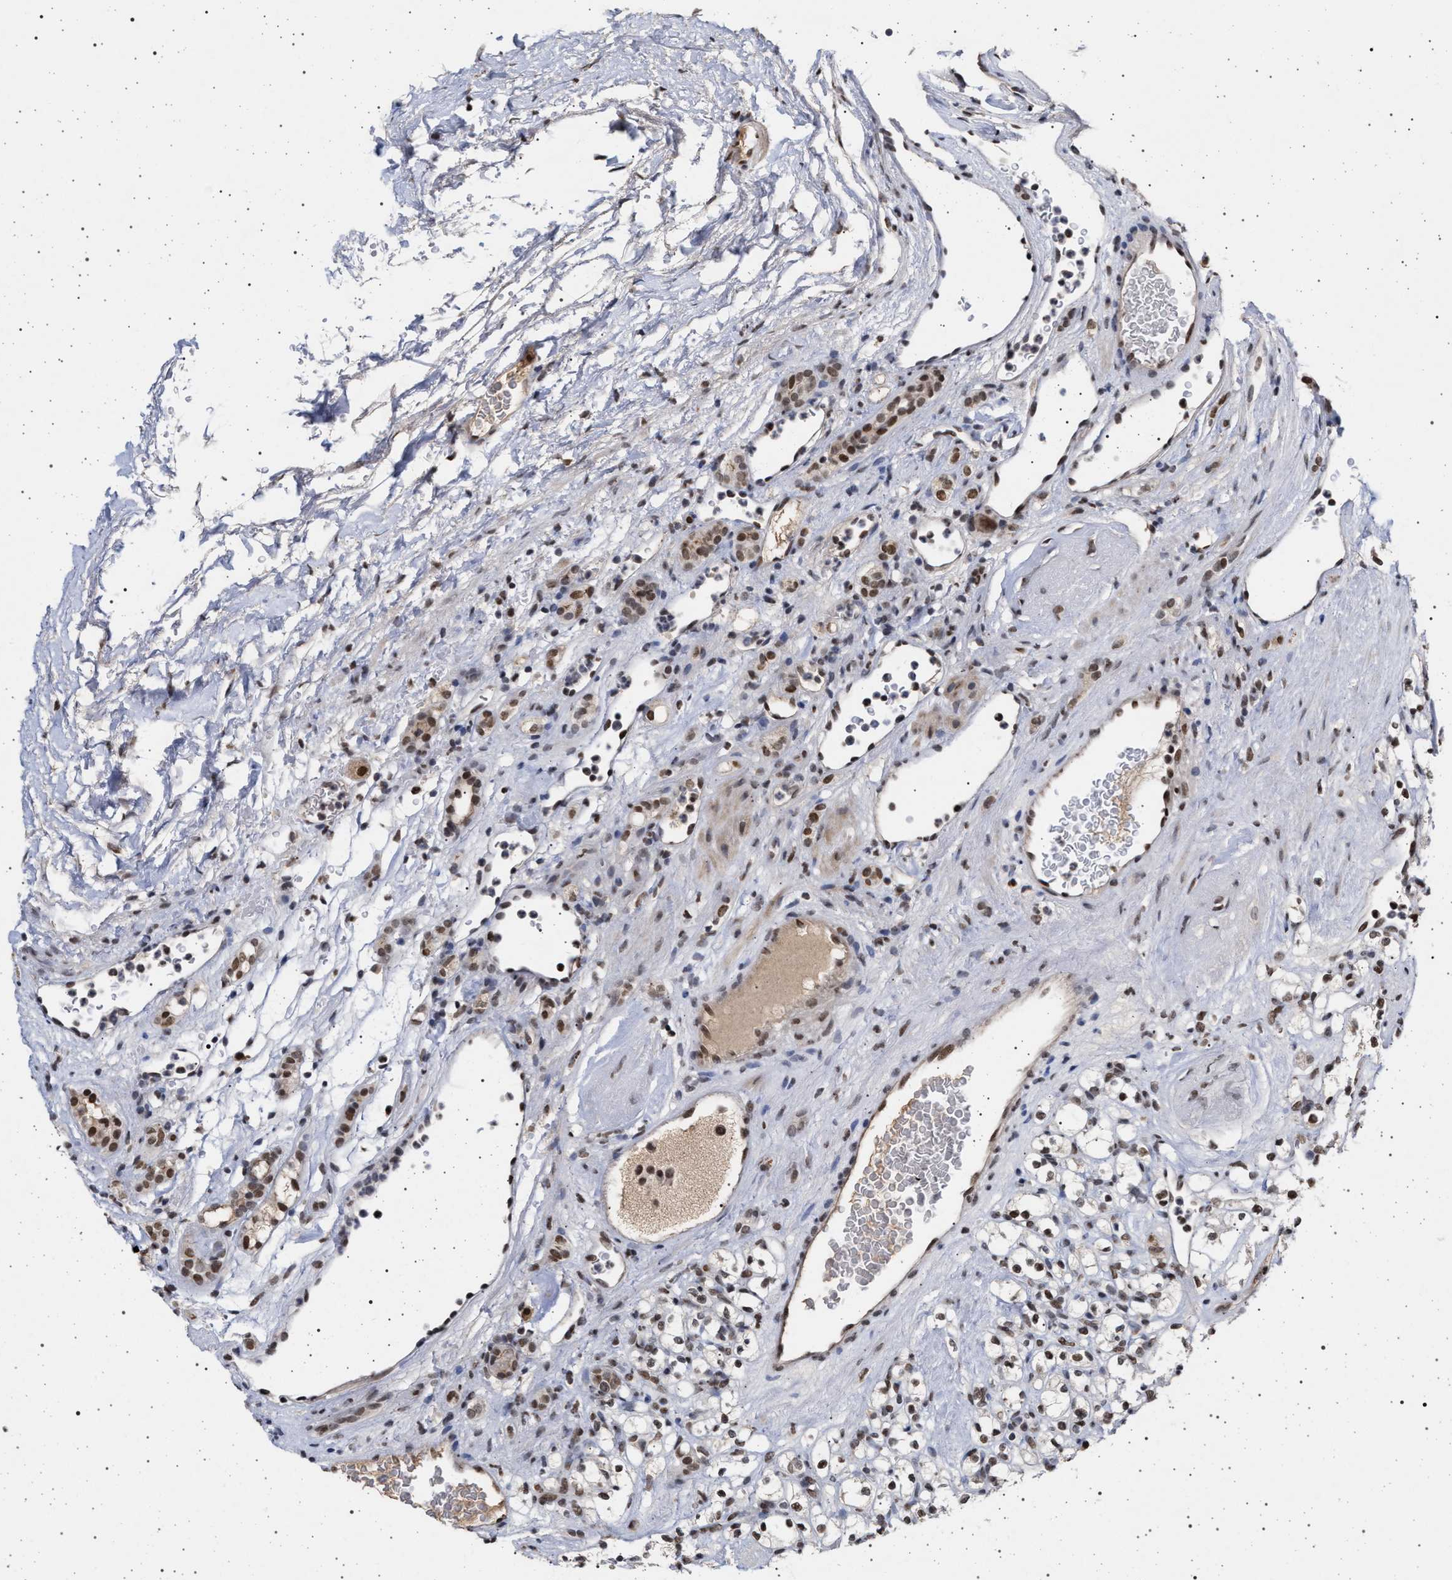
{"staining": {"intensity": "moderate", "quantity": "25%-75%", "location": "nuclear"}, "tissue": "renal cancer", "cell_type": "Tumor cells", "image_type": "cancer", "snomed": [{"axis": "morphology", "description": "Normal tissue, NOS"}, {"axis": "morphology", "description": "Adenocarcinoma, NOS"}, {"axis": "topography", "description": "Kidney"}], "caption": "Protein analysis of renal cancer tissue displays moderate nuclear expression in approximately 25%-75% of tumor cells. The staining was performed using DAB (3,3'-diaminobenzidine), with brown indicating positive protein expression. Nuclei are stained blue with hematoxylin.", "gene": "PHF12", "patient": {"sex": "female", "age": 72}}